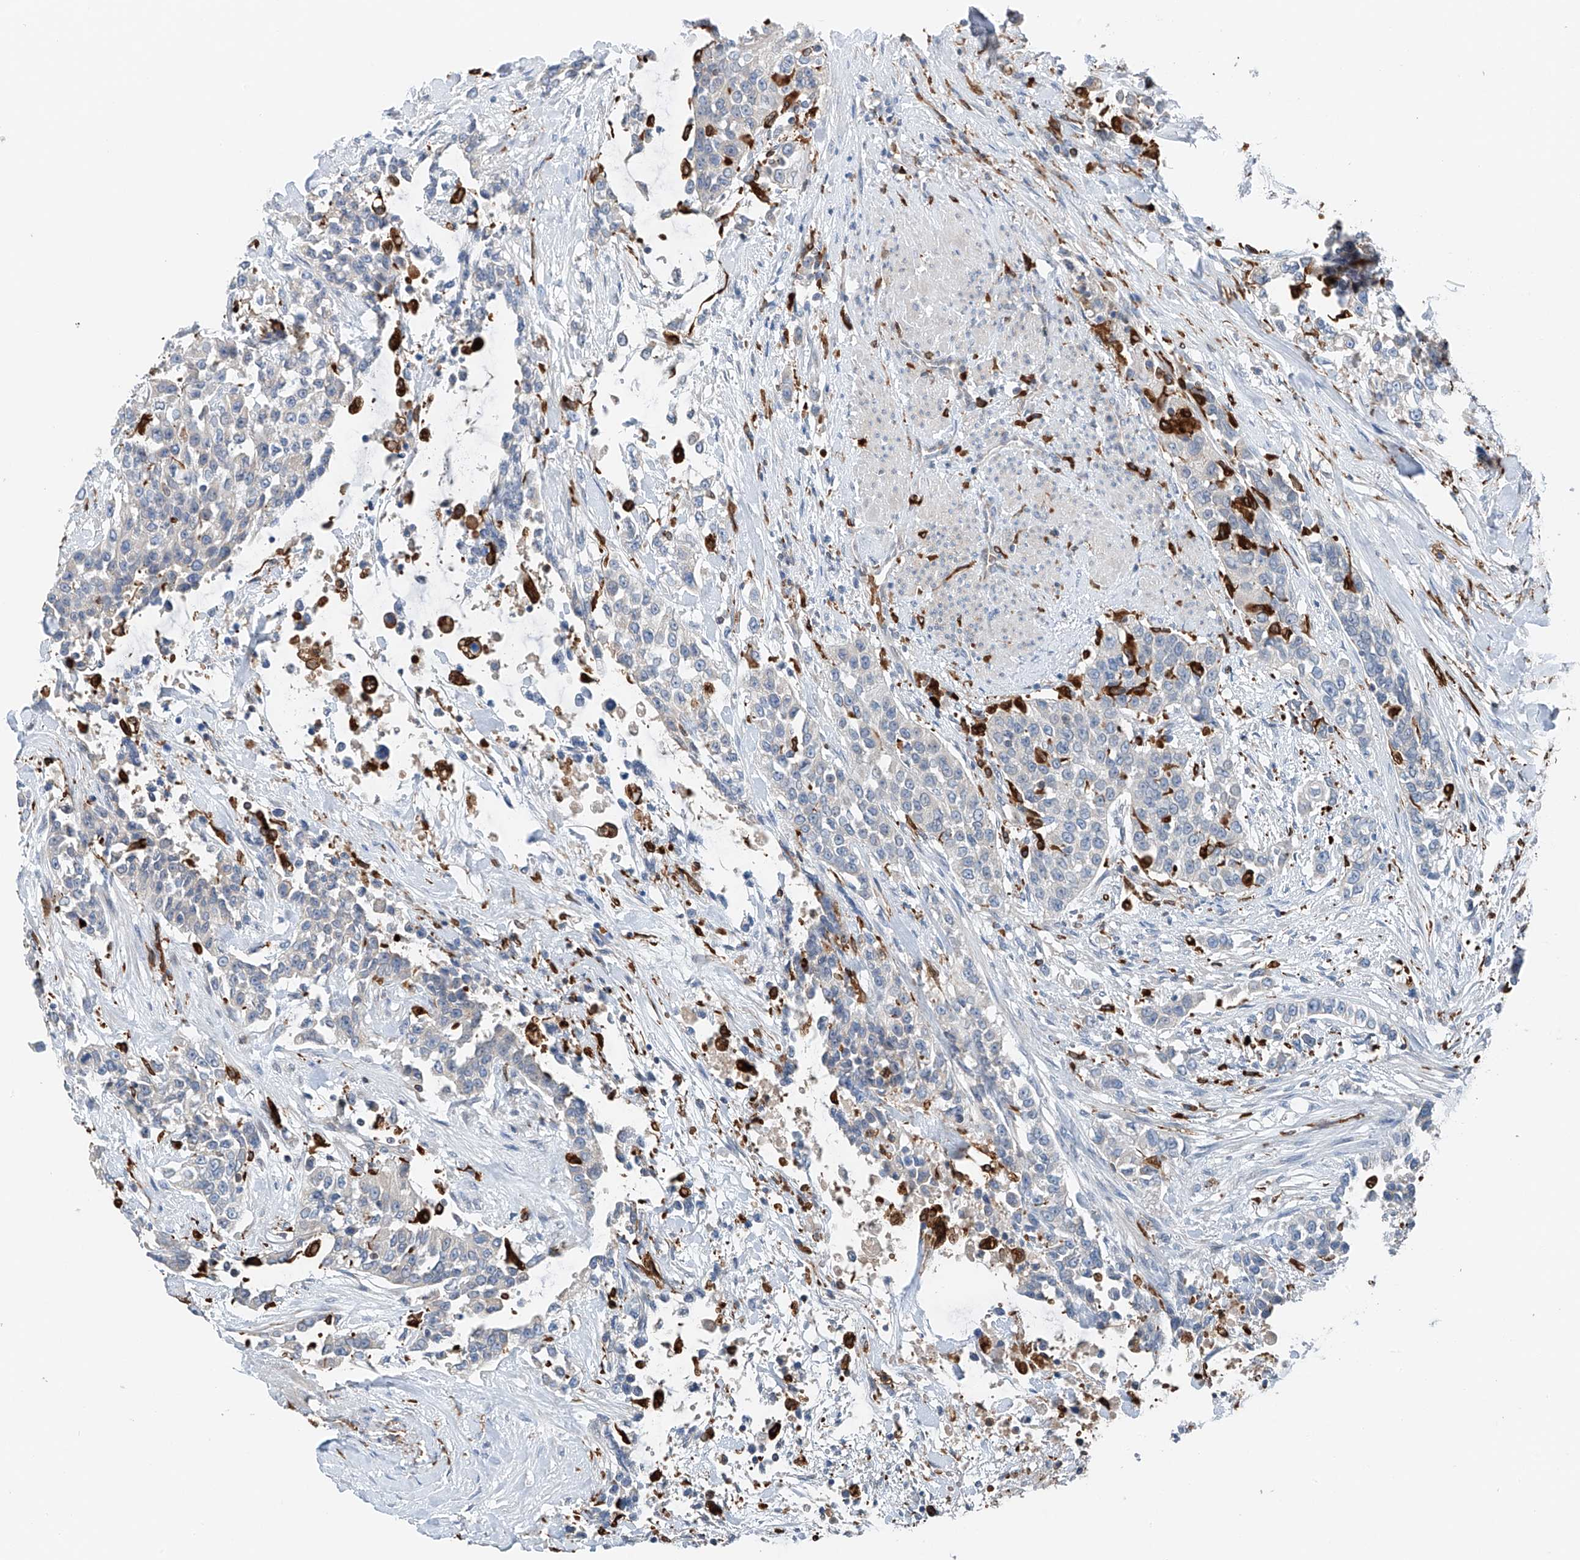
{"staining": {"intensity": "negative", "quantity": "none", "location": "none"}, "tissue": "urothelial cancer", "cell_type": "Tumor cells", "image_type": "cancer", "snomed": [{"axis": "morphology", "description": "Urothelial carcinoma, High grade"}, {"axis": "topography", "description": "Urinary bladder"}], "caption": "This is an IHC photomicrograph of human high-grade urothelial carcinoma. There is no positivity in tumor cells.", "gene": "TBXAS1", "patient": {"sex": "female", "age": 80}}